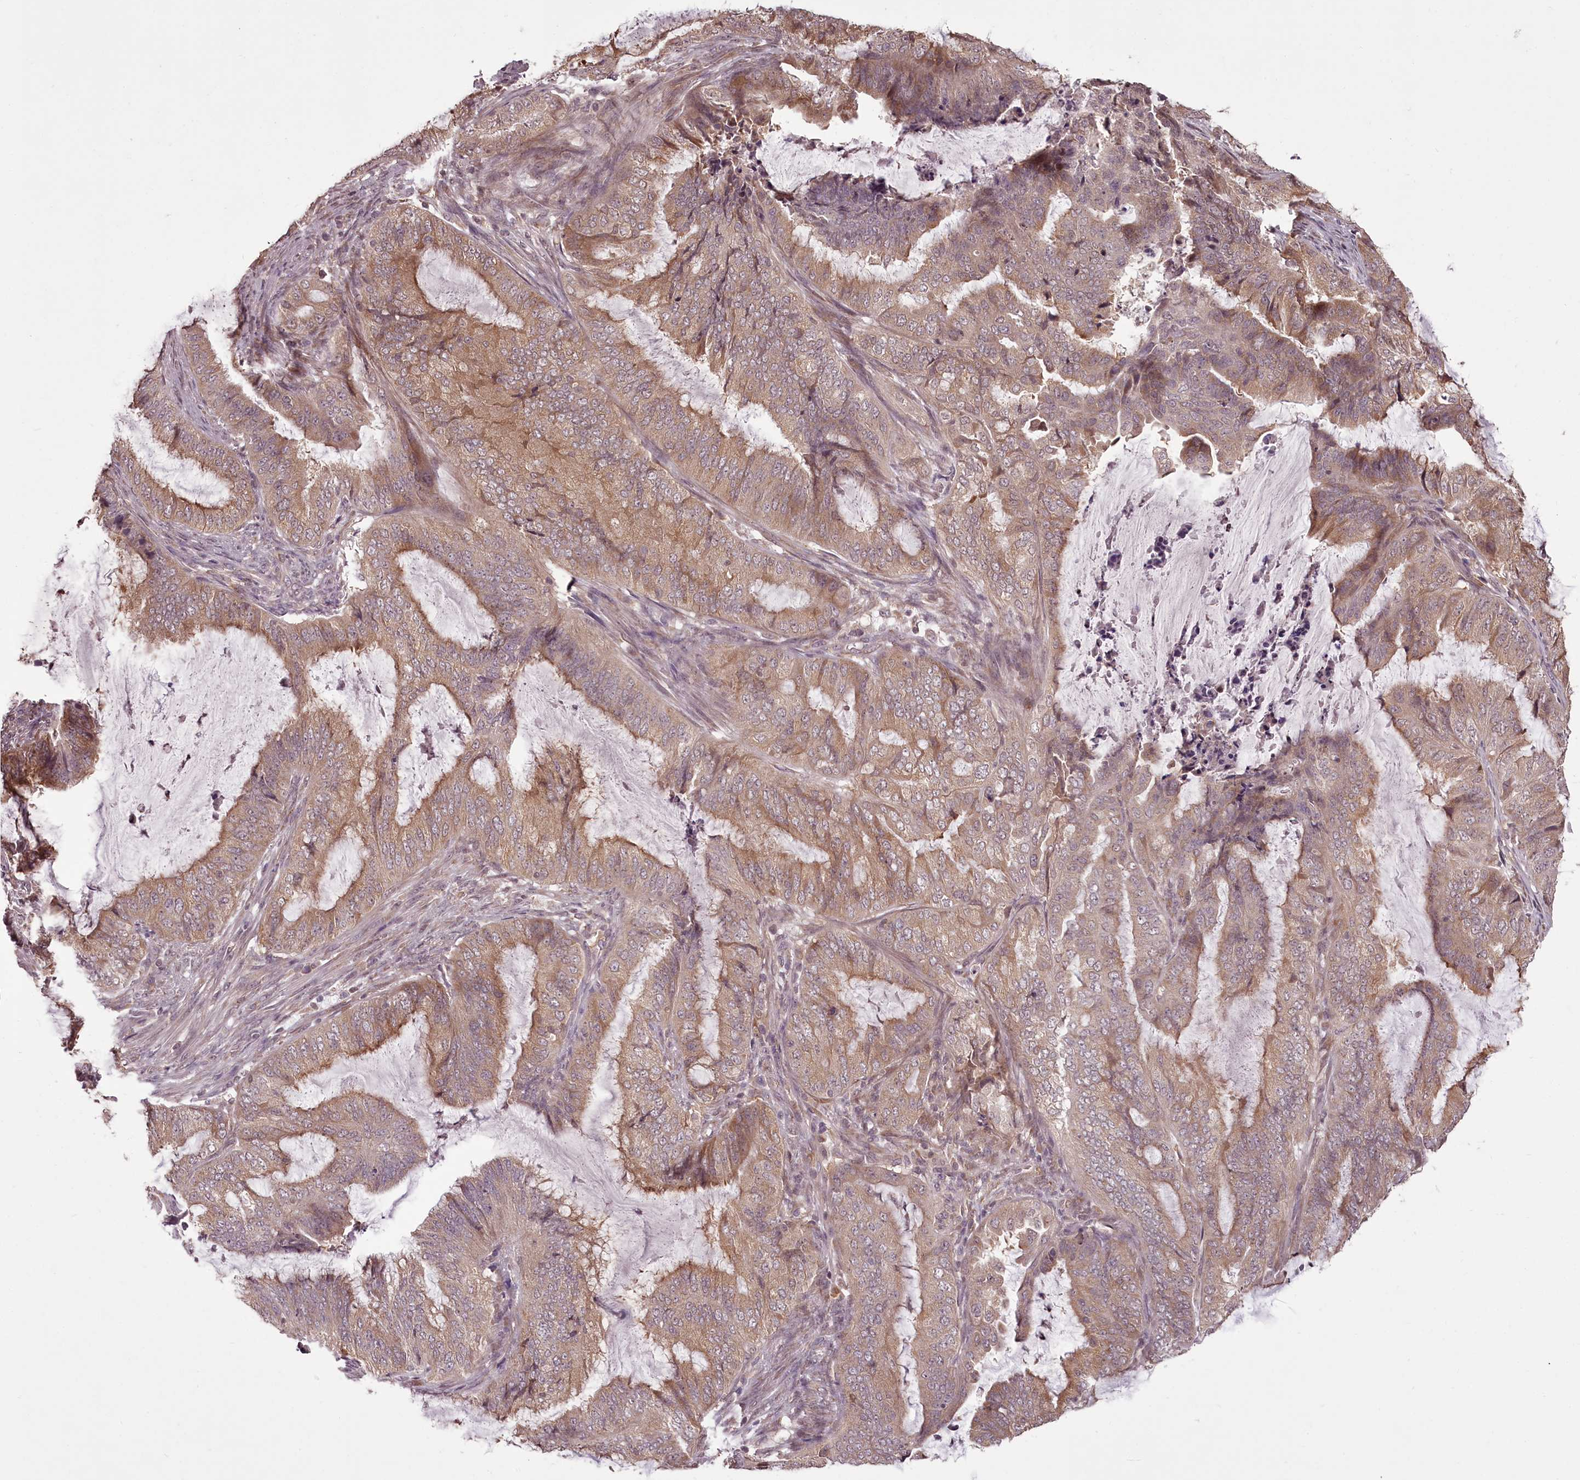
{"staining": {"intensity": "weak", "quantity": ">75%", "location": "cytoplasmic/membranous"}, "tissue": "endometrial cancer", "cell_type": "Tumor cells", "image_type": "cancer", "snomed": [{"axis": "morphology", "description": "Adenocarcinoma, NOS"}, {"axis": "topography", "description": "Endometrium"}], "caption": "An immunohistochemistry micrograph of tumor tissue is shown. Protein staining in brown shows weak cytoplasmic/membranous positivity in endometrial cancer (adenocarcinoma) within tumor cells.", "gene": "CCDC92", "patient": {"sex": "female", "age": 51}}